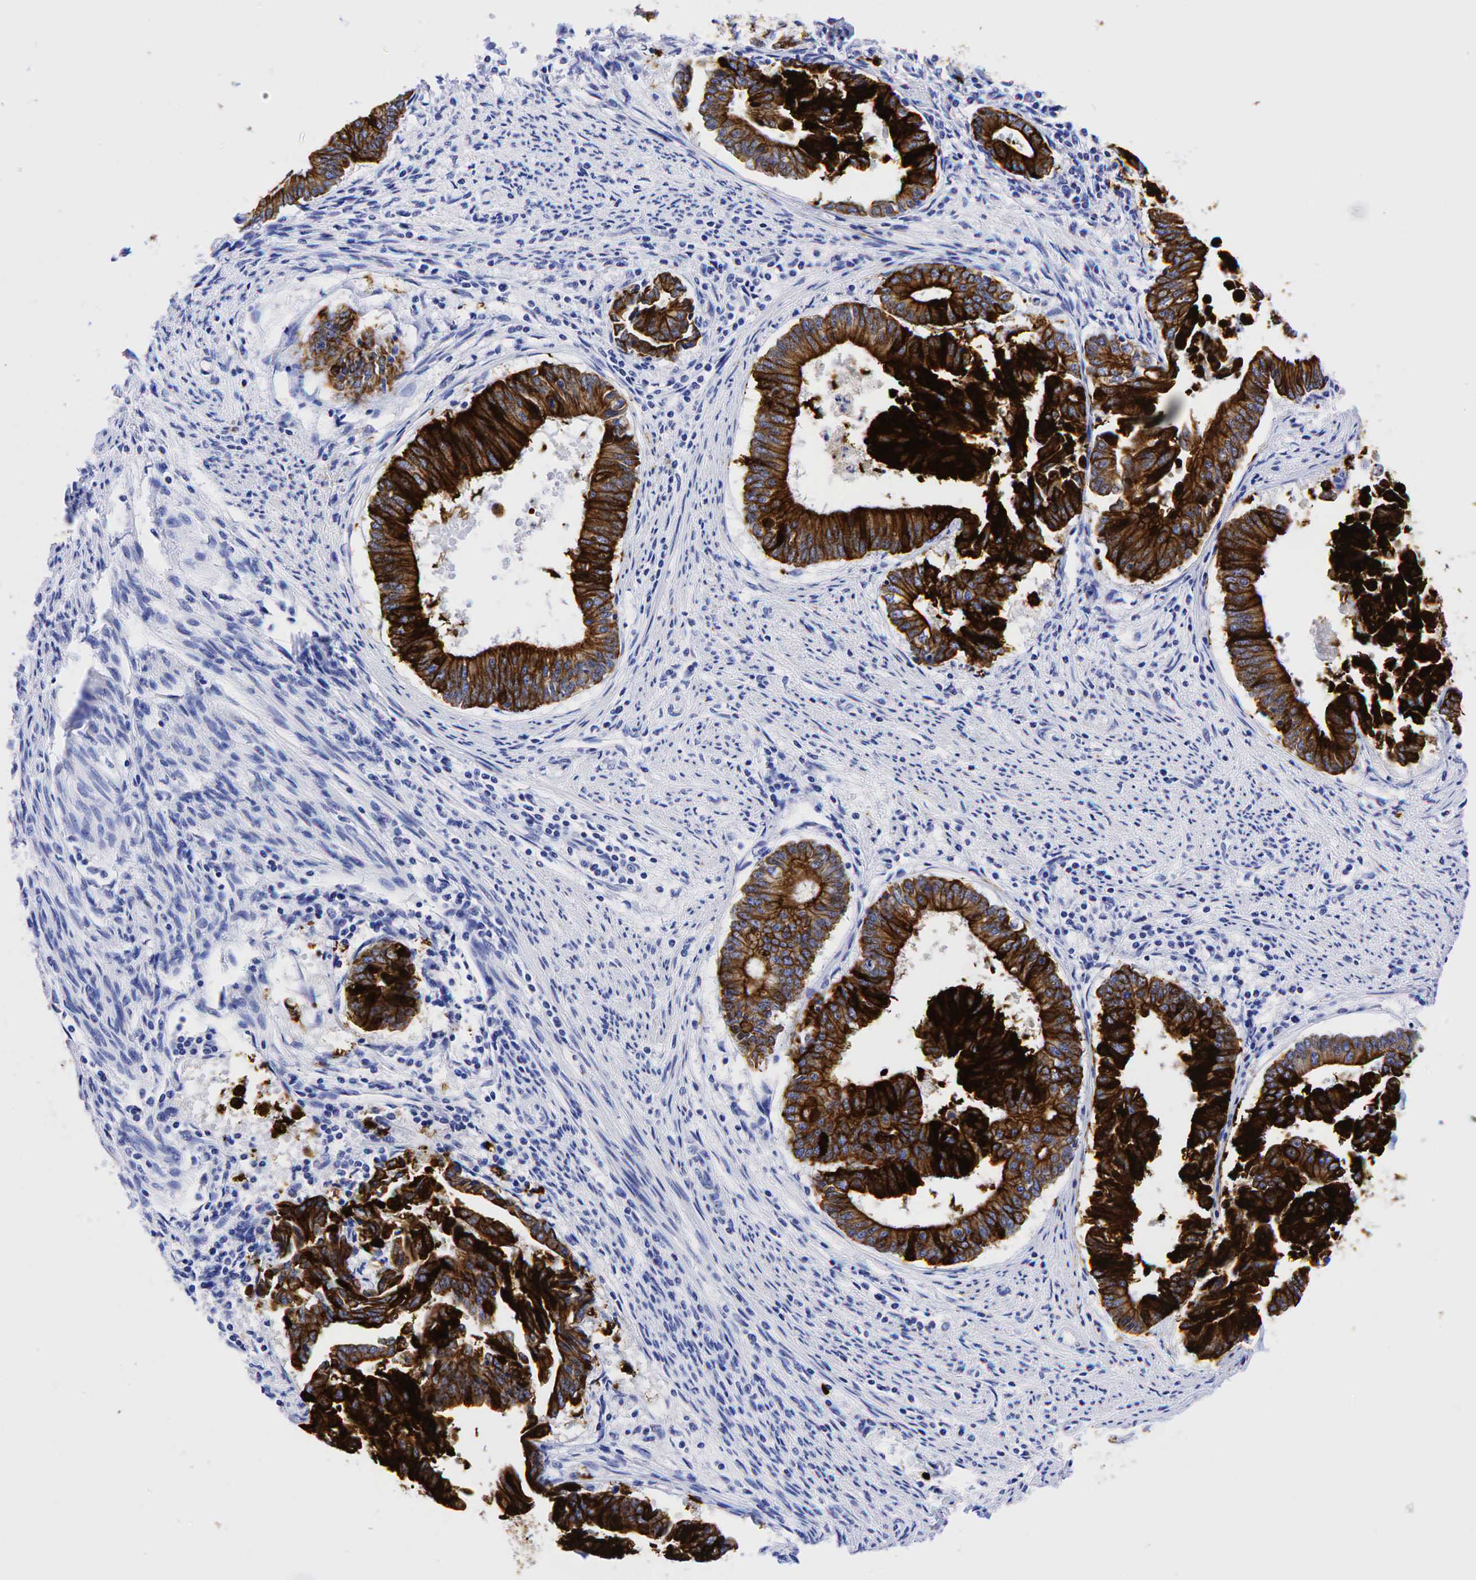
{"staining": {"intensity": "strong", "quantity": ">75%", "location": "cytoplasmic/membranous"}, "tissue": "endometrial cancer", "cell_type": "Tumor cells", "image_type": "cancer", "snomed": [{"axis": "morphology", "description": "Adenocarcinoma, NOS"}, {"axis": "topography", "description": "Endometrium"}], "caption": "High-power microscopy captured an IHC image of endometrial adenocarcinoma, revealing strong cytoplasmic/membranous staining in about >75% of tumor cells. (DAB = brown stain, brightfield microscopy at high magnification).", "gene": "KRT18", "patient": {"sex": "female", "age": 63}}